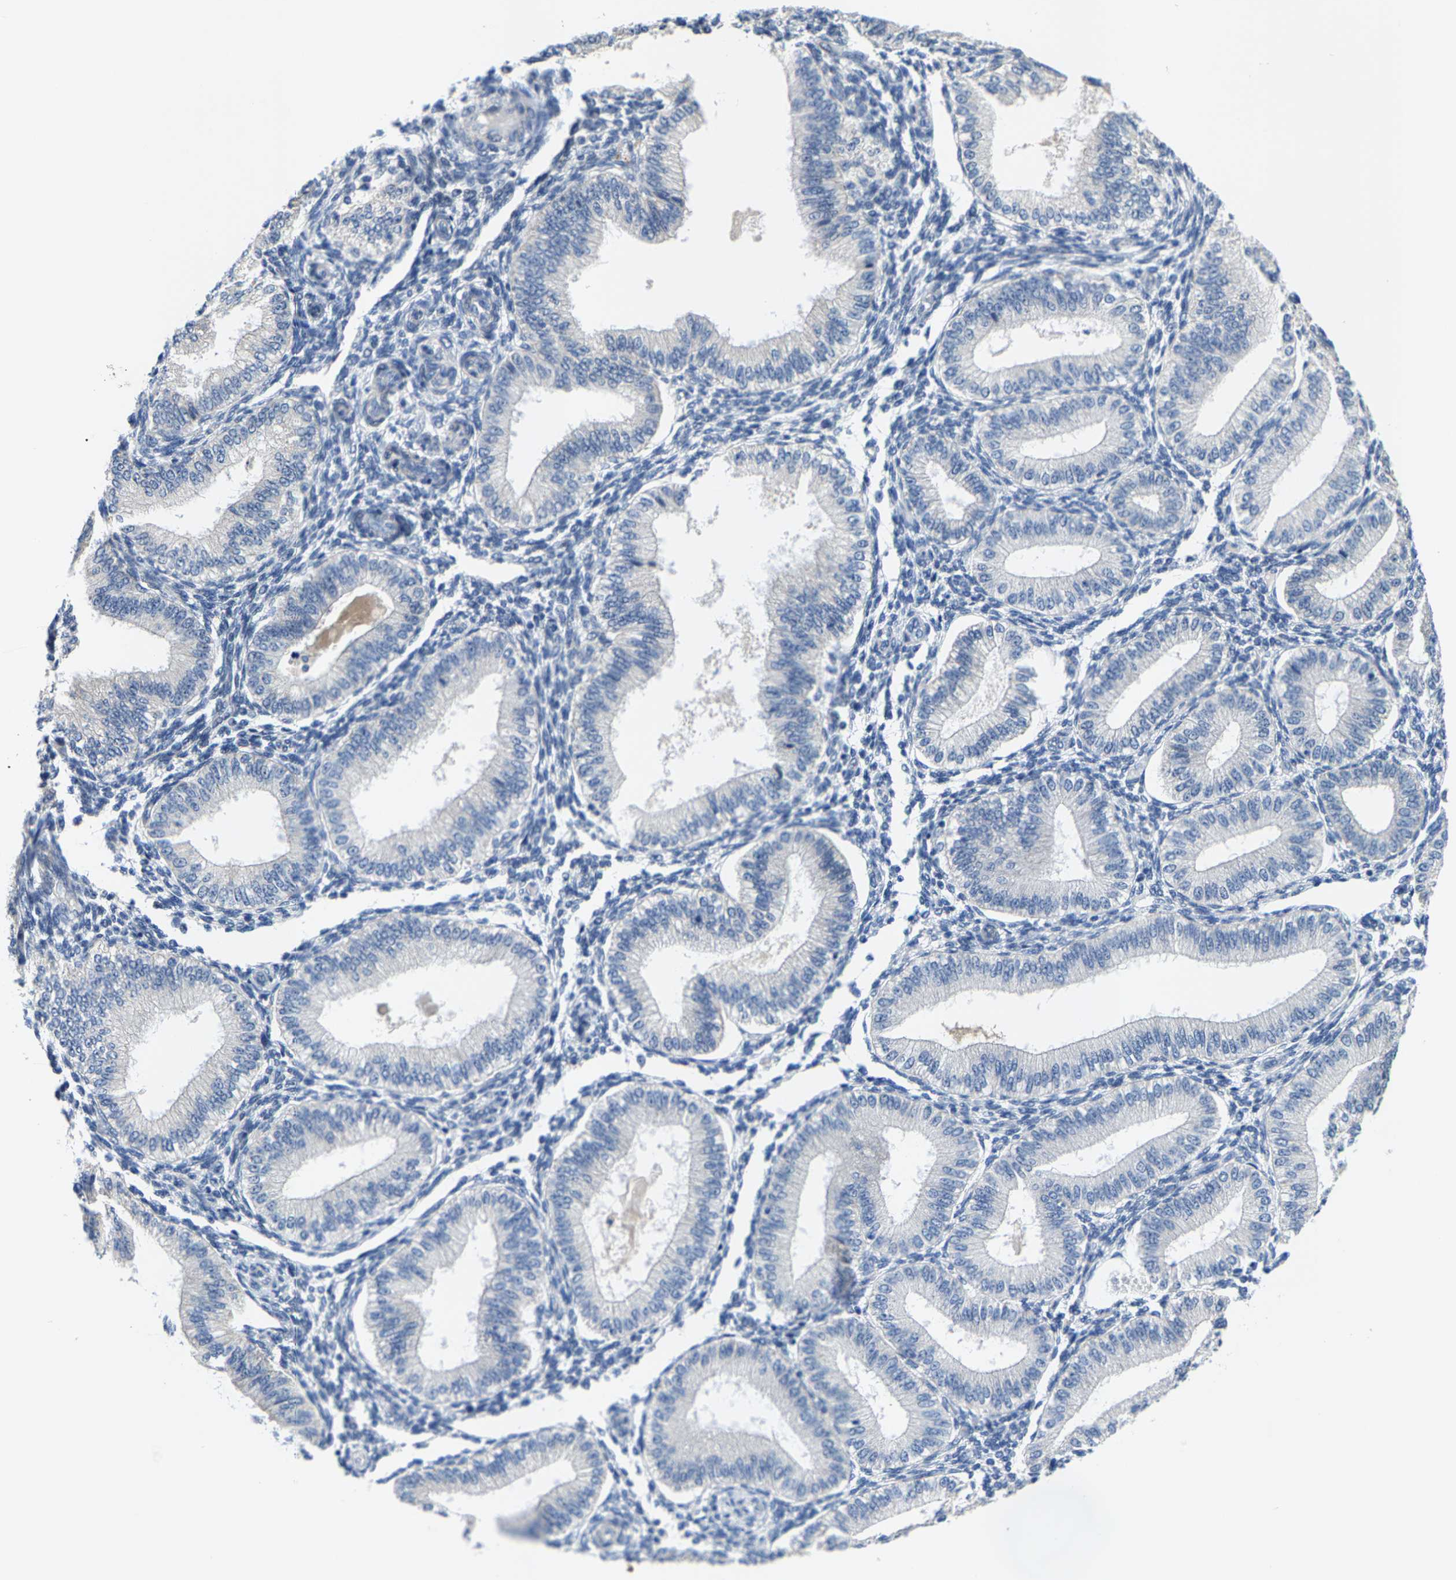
{"staining": {"intensity": "negative", "quantity": "none", "location": "none"}, "tissue": "endometrium", "cell_type": "Cells in endometrial stroma", "image_type": "normal", "snomed": [{"axis": "morphology", "description": "Normal tissue, NOS"}, {"axis": "topography", "description": "Endometrium"}], "caption": "Immunohistochemistry (IHC) photomicrograph of benign human endometrium stained for a protein (brown), which exhibits no expression in cells in endometrial stroma.", "gene": "KLHL1", "patient": {"sex": "female", "age": 39}}